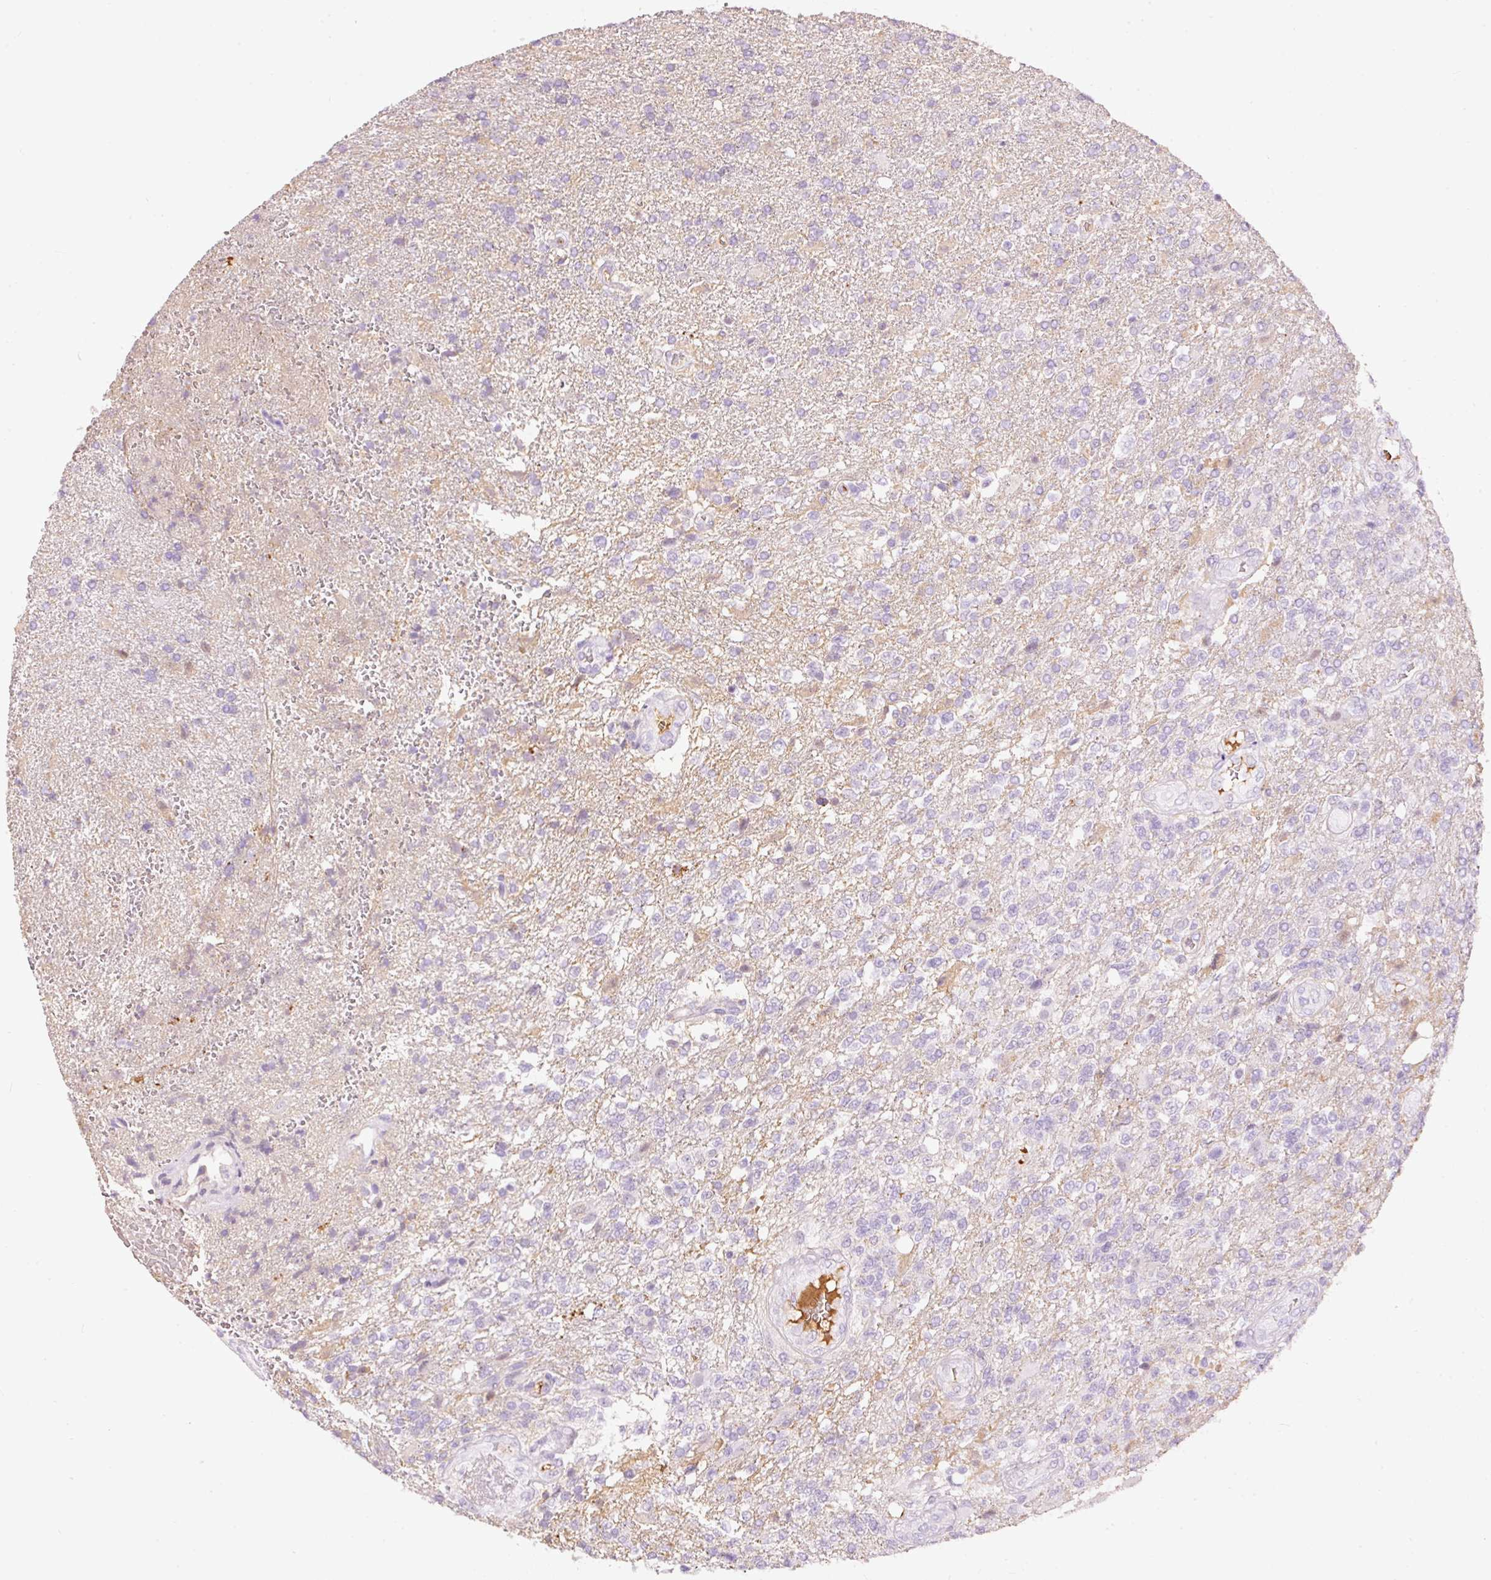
{"staining": {"intensity": "negative", "quantity": "none", "location": "none"}, "tissue": "glioma", "cell_type": "Tumor cells", "image_type": "cancer", "snomed": [{"axis": "morphology", "description": "Glioma, malignant, High grade"}, {"axis": "topography", "description": "Brain"}], "caption": "This is a histopathology image of immunohistochemistry (IHC) staining of glioma, which shows no positivity in tumor cells.", "gene": "PRPF38B", "patient": {"sex": "male", "age": 56}}